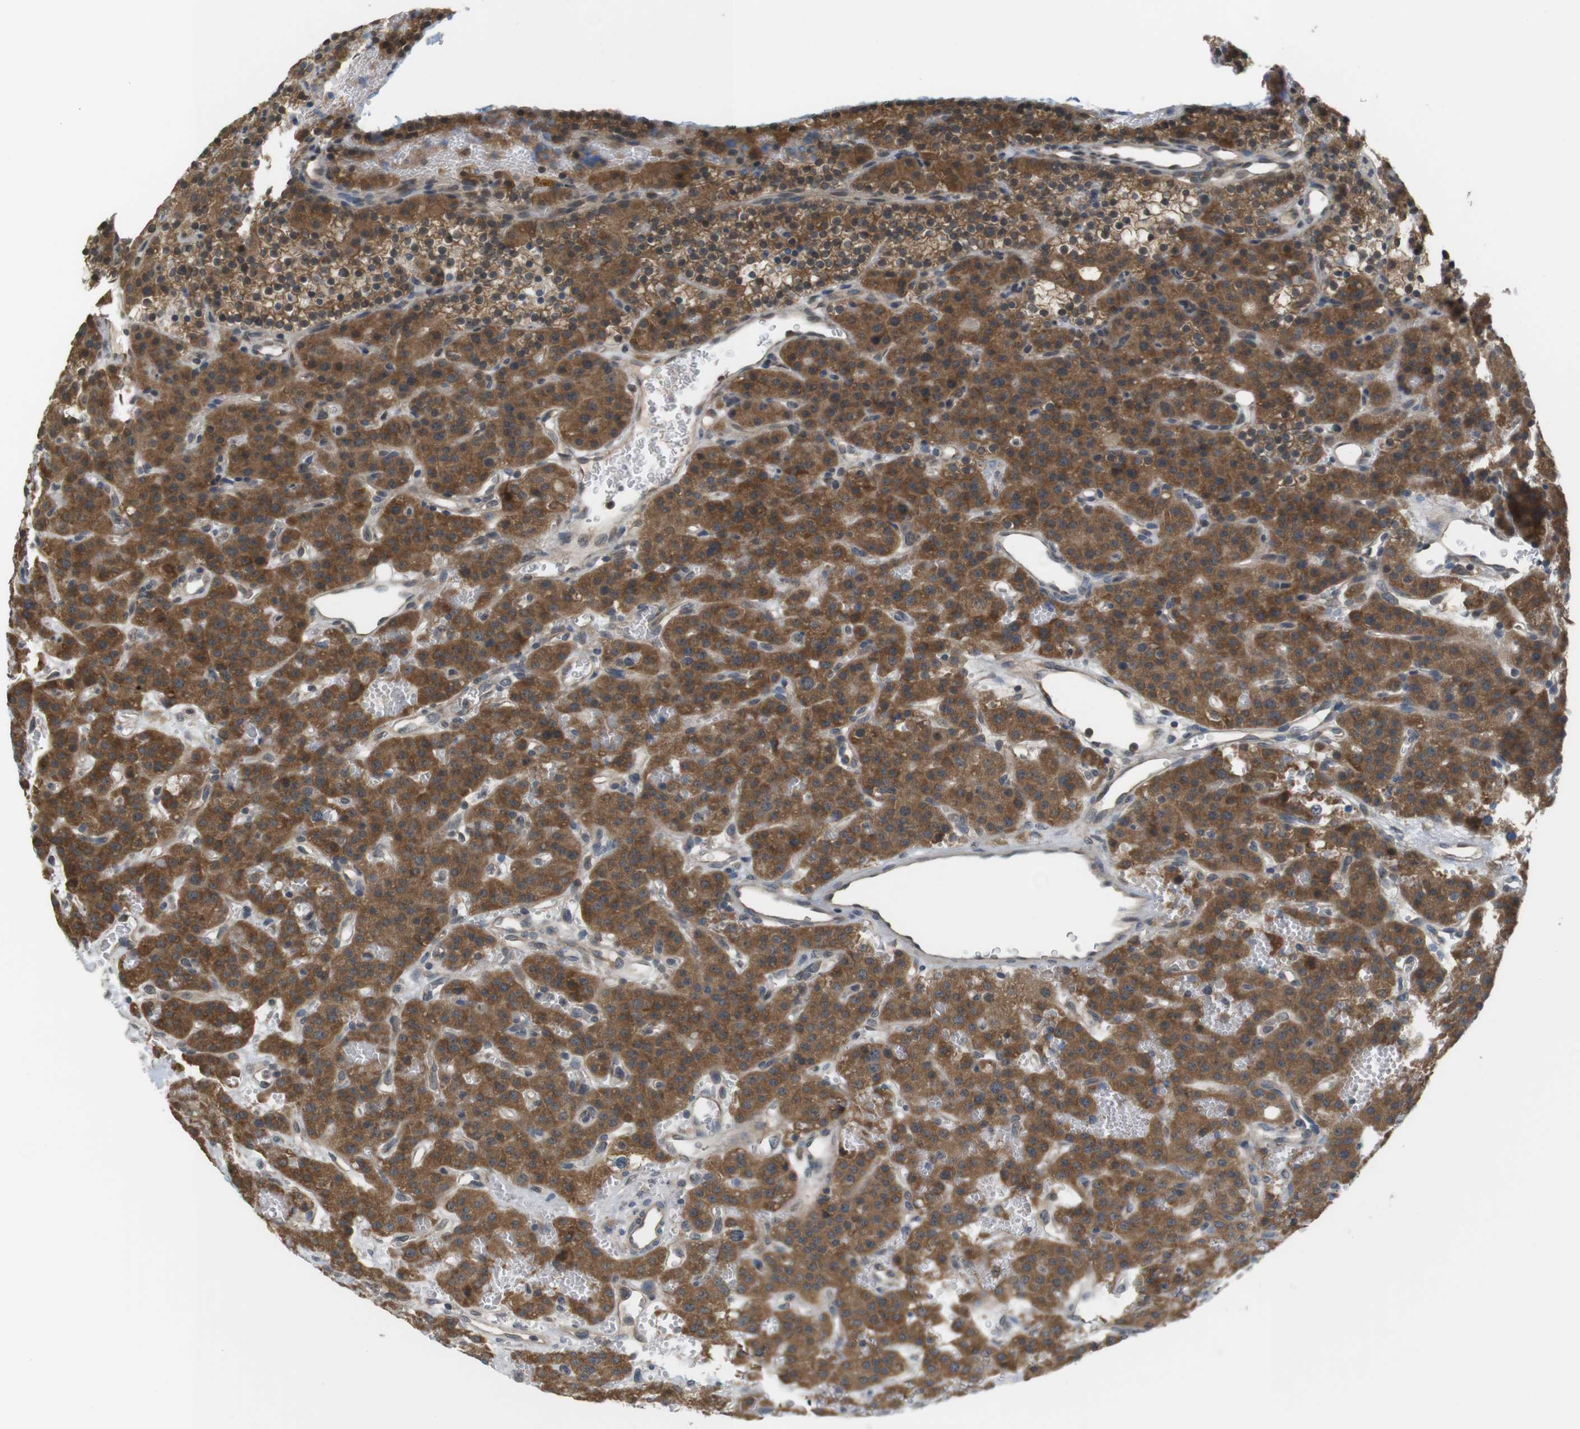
{"staining": {"intensity": "moderate", "quantity": ">75%", "location": "cytoplasmic/membranous"}, "tissue": "parathyroid gland", "cell_type": "Glandular cells", "image_type": "normal", "snomed": [{"axis": "morphology", "description": "Normal tissue, NOS"}, {"axis": "morphology", "description": "Adenoma, NOS"}, {"axis": "topography", "description": "Parathyroid gland"}], "caption": "Immunohistochemical staining of benign parathyroid gland demonstrates moderate cytoplasmic/membranous protein expression in about >75% of glandular cells.", "gene": "RNF130", "patient": {"sex": "female", "age": 81}}